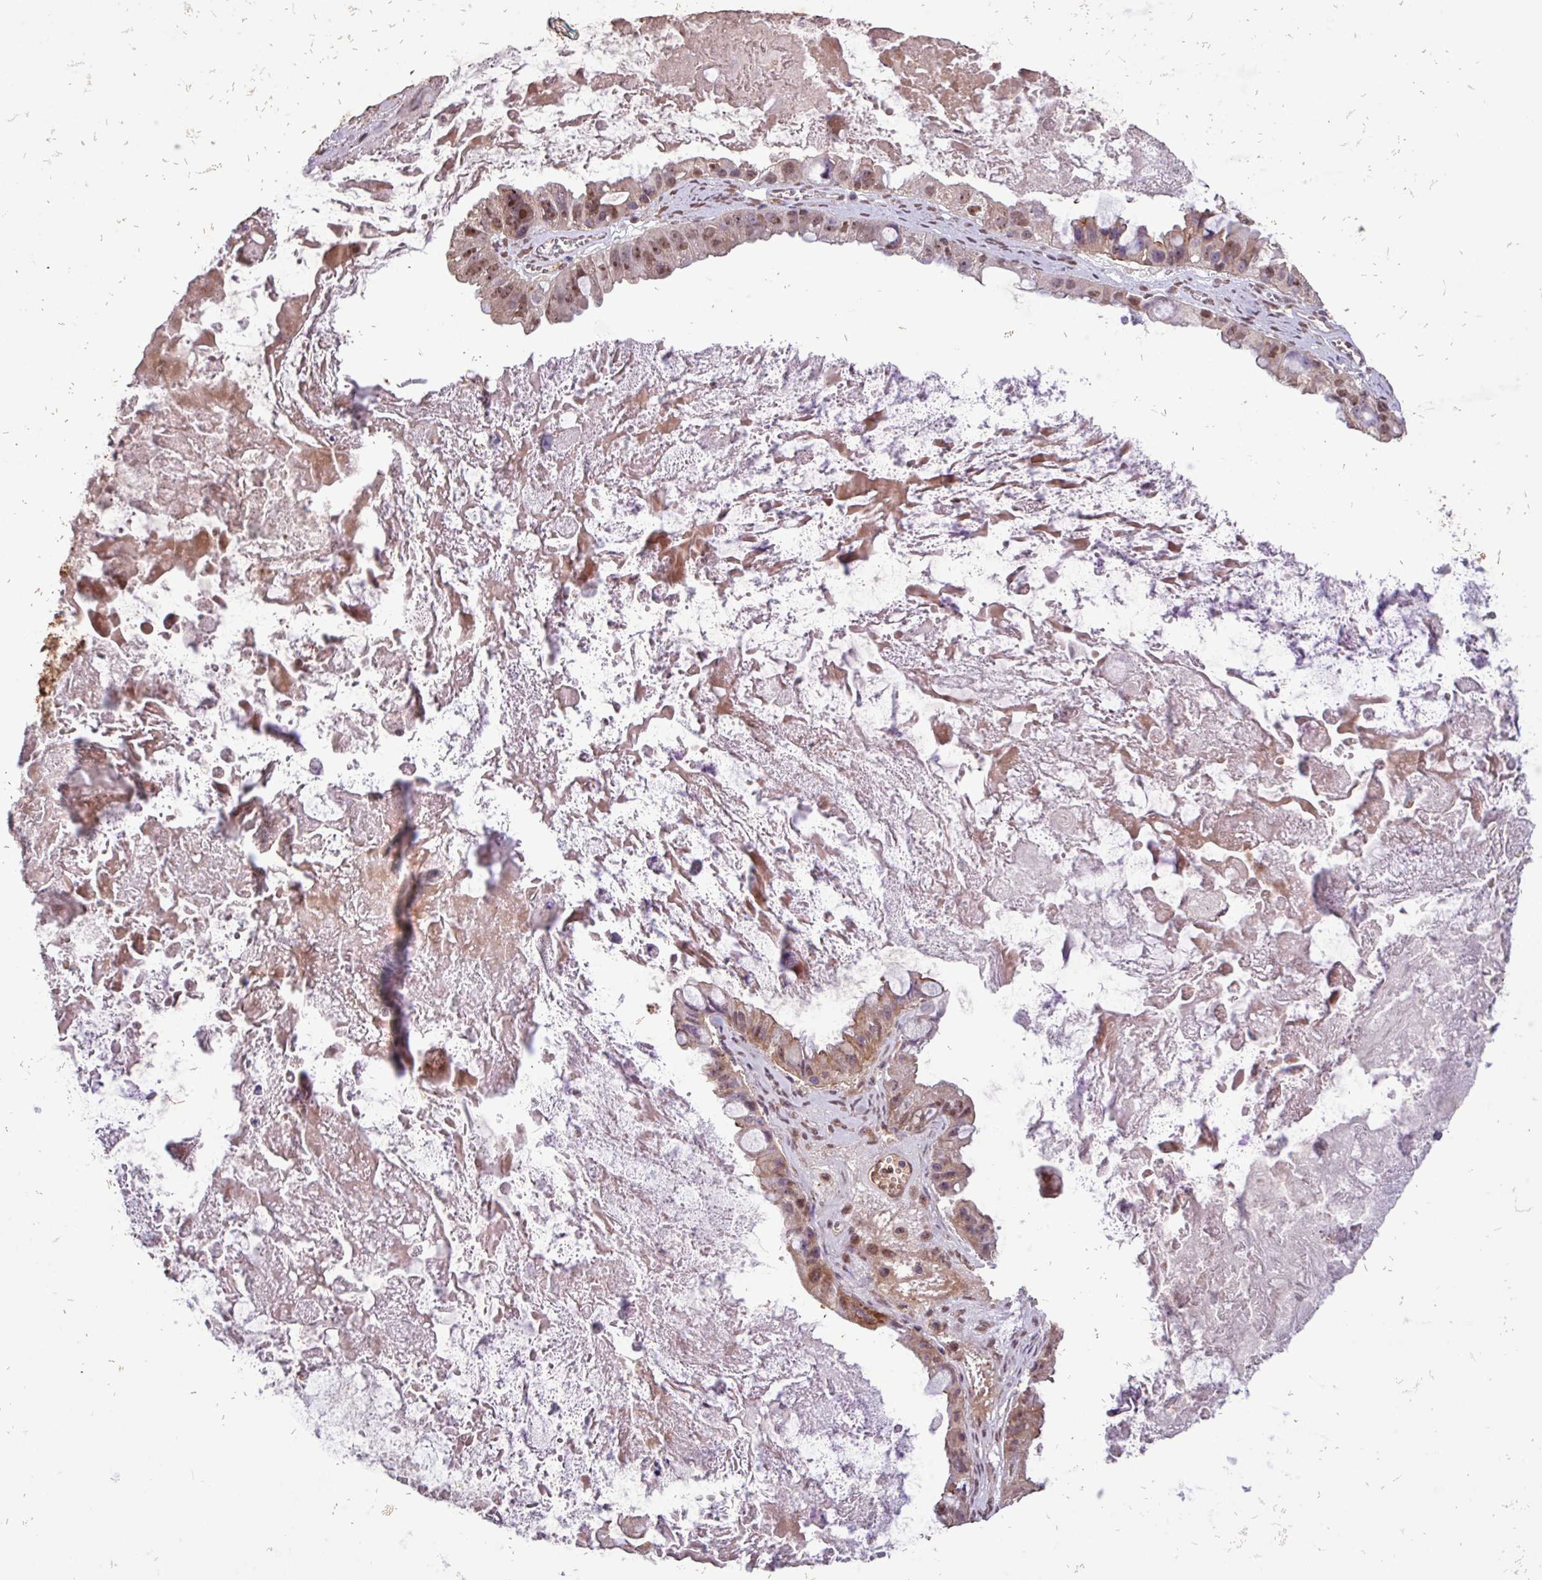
{"staining": {"intensity": "moderate", "quantity": "25%-75%", "location": "cytoplasmic/membranous,nuclear"}, "tissue": "ovarian cancer", "cell_type": "Tumor cells", "image_type": "cancer", "snomed": [{"axis": "morphology", "description": "Cystadenocarcinoma, mucinous, NOS"}, {"axis": "topography", "description": "Ovary"}], "caption": "The histopathology image shows a brown stain indicating the presence of a protein in the cytoplasmic/membranous and nuclear of tumor cells in mucinous cystadenocarcinoma (ovarian).", "gene": "L3MBTL3", "patient": {"sex": "female", "age": 61}}